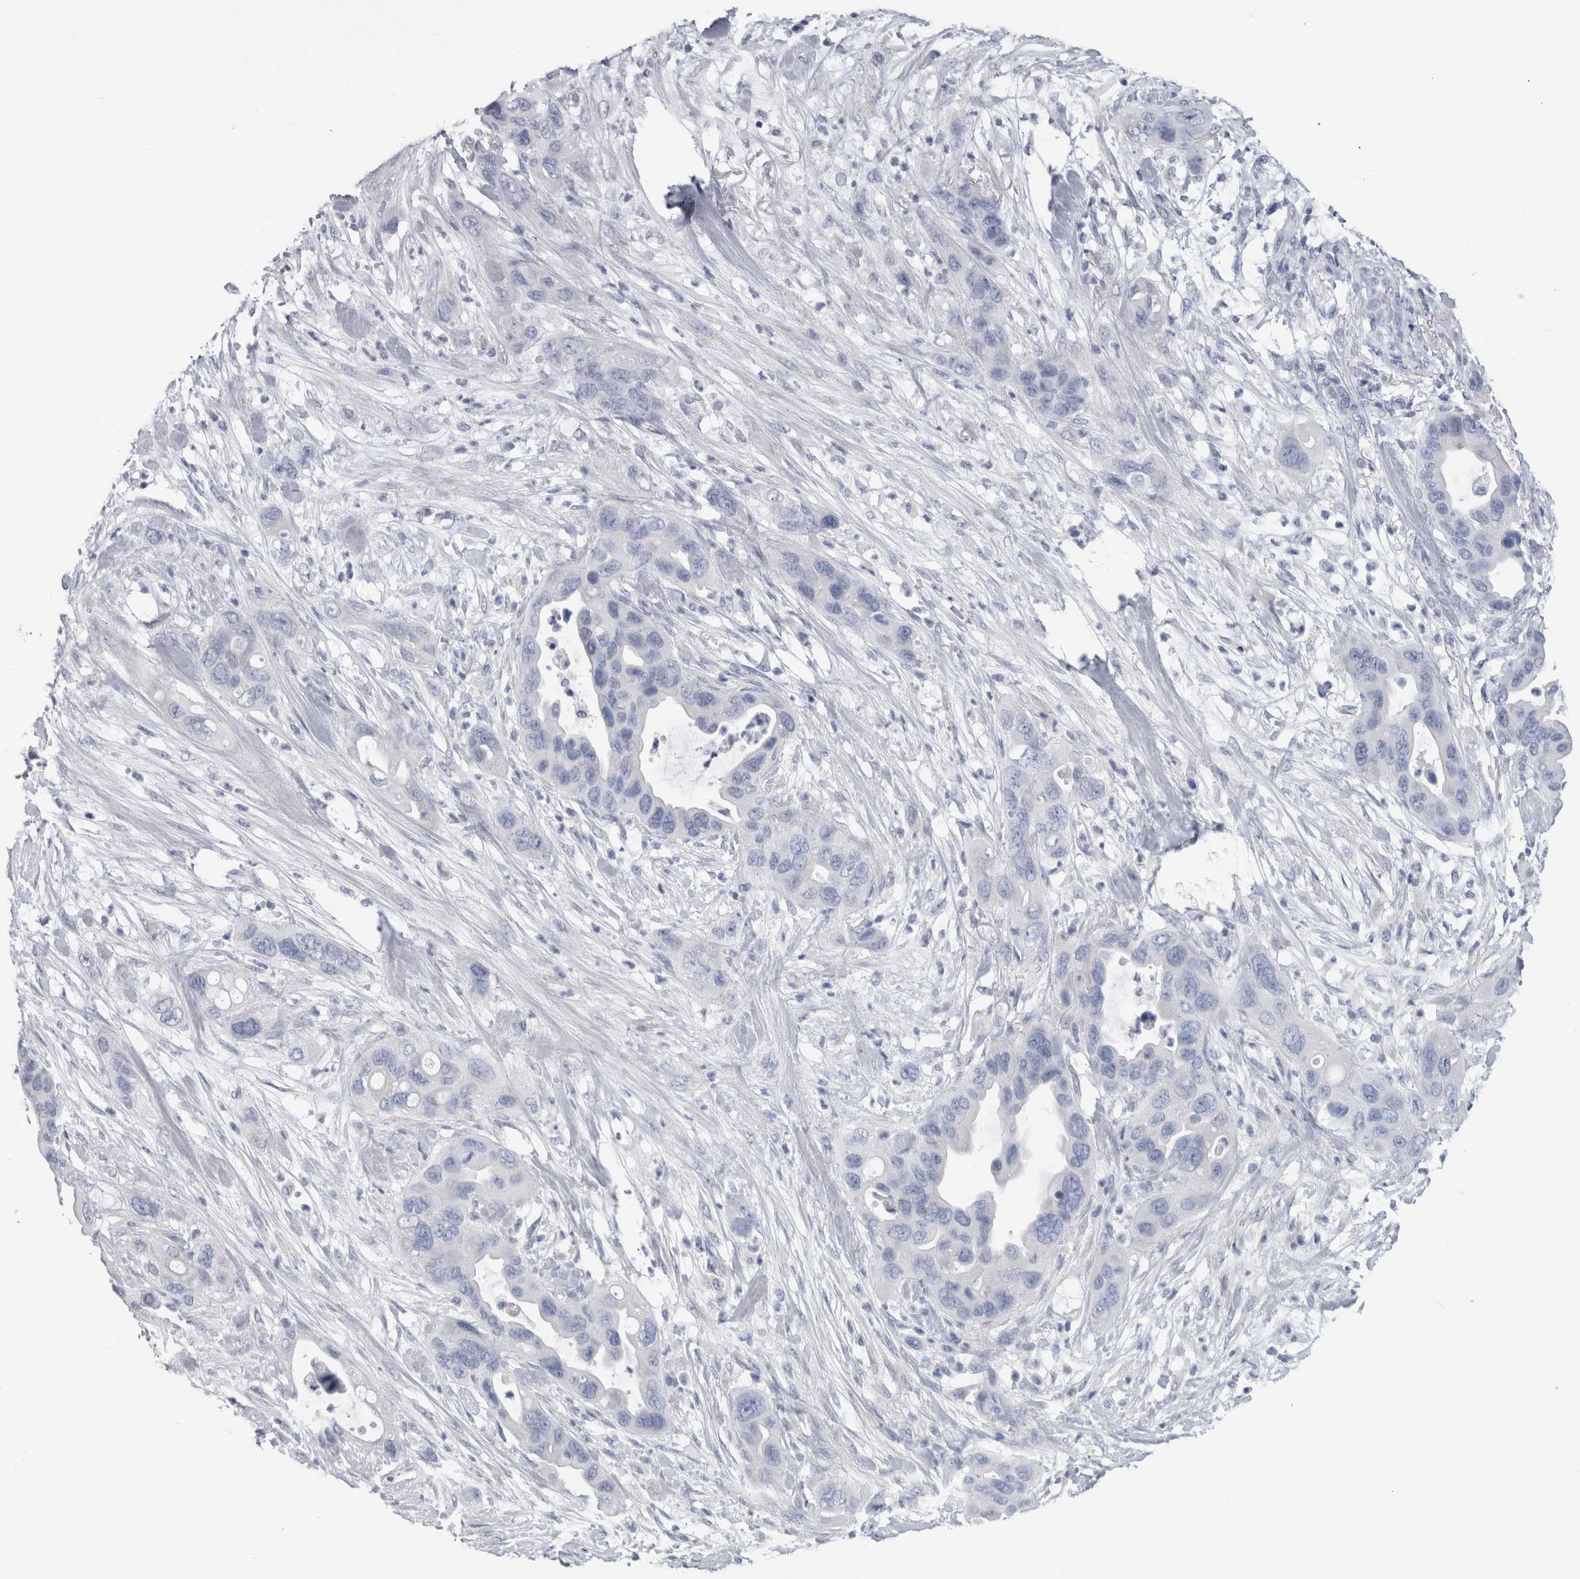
{"staining": {"intensity": "negative", "quantity": "none", "location": "none"}, "tissue": "pancreatic cancer", "cell_type": "Tumor cells", "image_type": "cancer", "snomed": [{"axis": "morphology", "description": "Adenocarcinoma, NOS"}, {"axis": "topography", "description": "Pancreas"}], "caption": "The immunohistochemistry (IHC) photomicrograph has no significant staining in tumor cells of pancreatic cancer tissue.", "gene": "MSMB", "patient": {"sex": "female", "age": 71}}